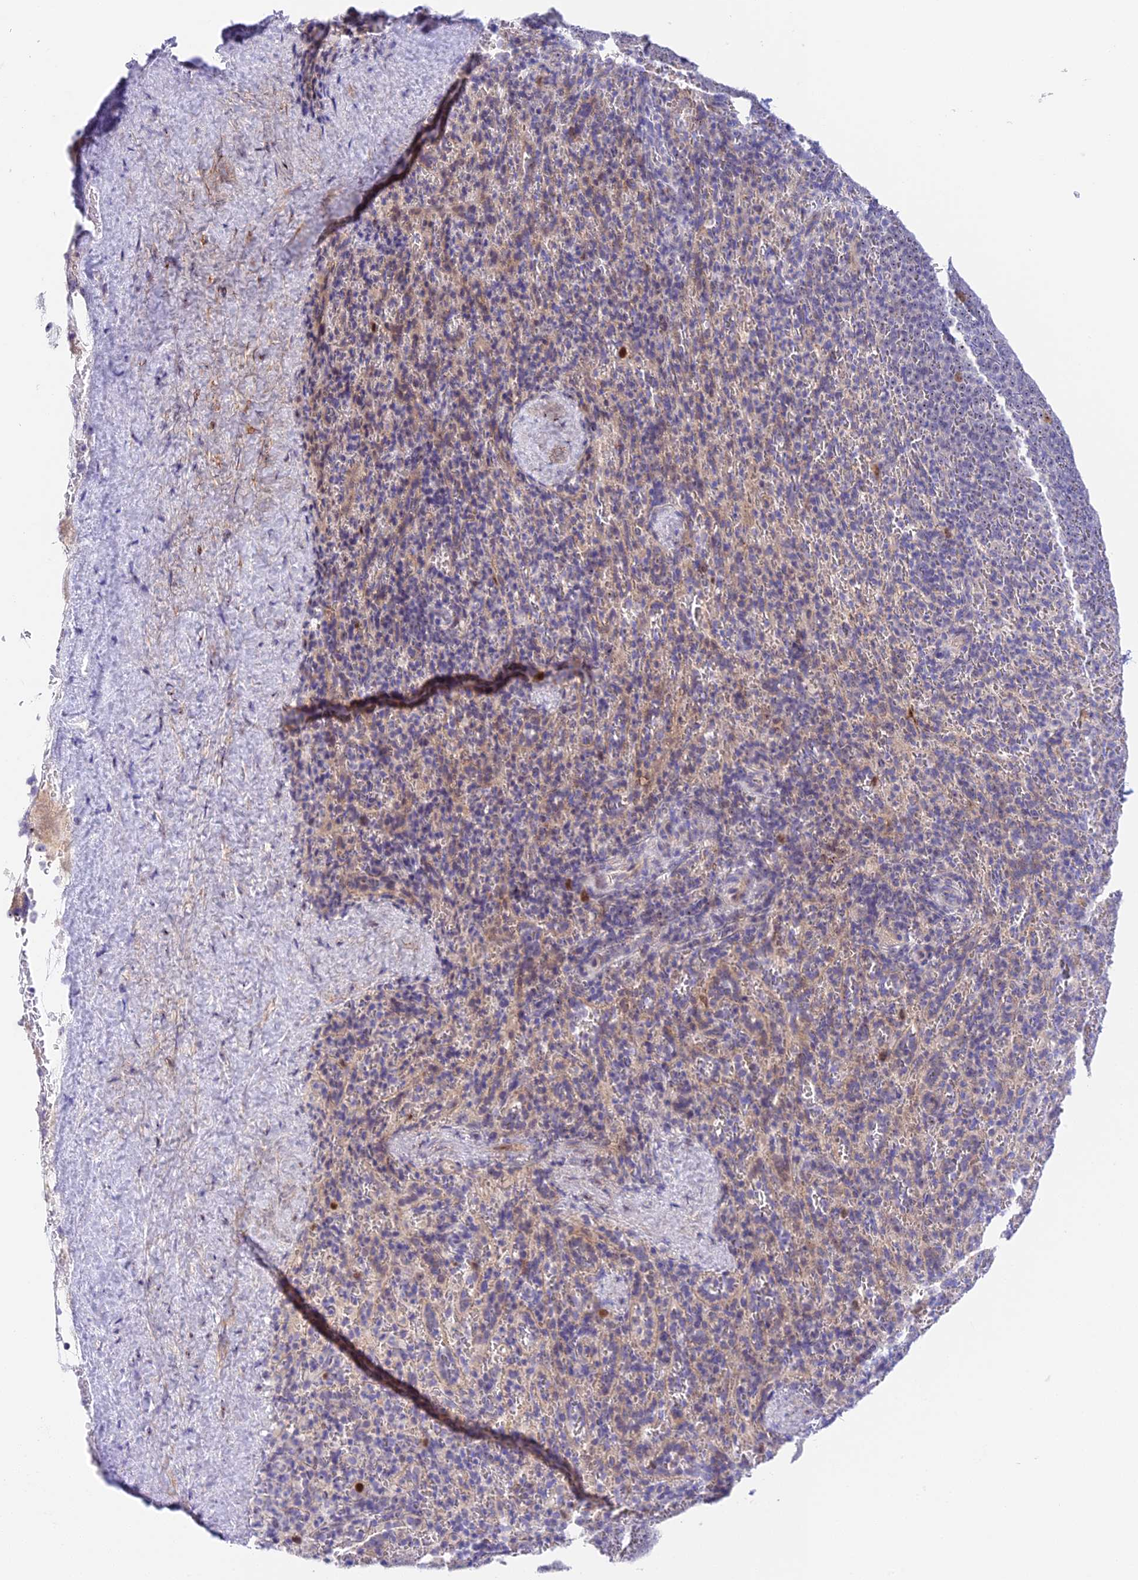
{"staining": {"intensity": "negative", "quantity": "none", "location": "none"}, "tissue": "spleen", "cell_type": "Cells in red pulp", "image_type": "normal", "snomed": [{"axis": "morphology", "description": "Normal tissue, NOS"}, {"axis": "topography", "description": "Spleen"}], "caption": "The immunohistochemistry (IHC) photomicrograph has no significant positivity in cells in red pulp of spleen. The staining was performed using DAB (3,3'-diaminobenzidine) to visualize the protein expression in brown, while the nuclei were stained in blue with hematoxylin (Magnification: 20x).", "gene": "RAD51", "patient": {"sex": "female", "age": 21}}